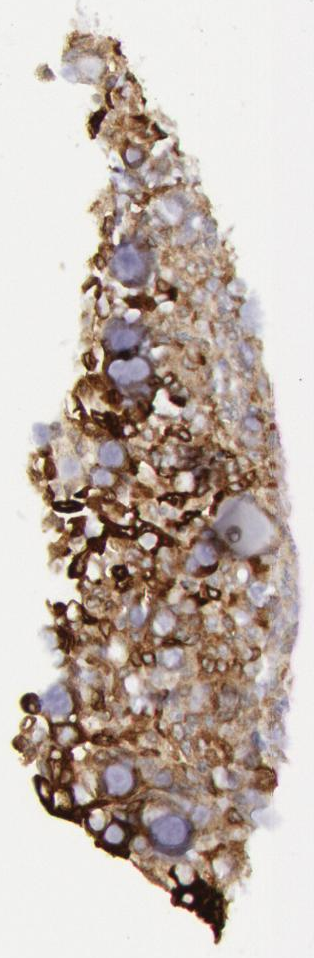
{"staining": {"intensity": "moderate", "quantity": "<25%", "location": "cytoplasmic/membranous"}, "tissue": "lung cancer", "cell_type": "Tumor cells", "image_type": "cancer", "snomed": [{"axis": "morphology", "description": "Adenocarcinoma, NOS"}, {"axis": "topography", "description": "Lung"}], "caption": "An image of lung adenocarcinoma stained for a protein displays moderate cytoplasmic/membranous brown staining in tumor cells.", "gene": "PTGS2", "patient": {"sex": "female", "age": 44}}